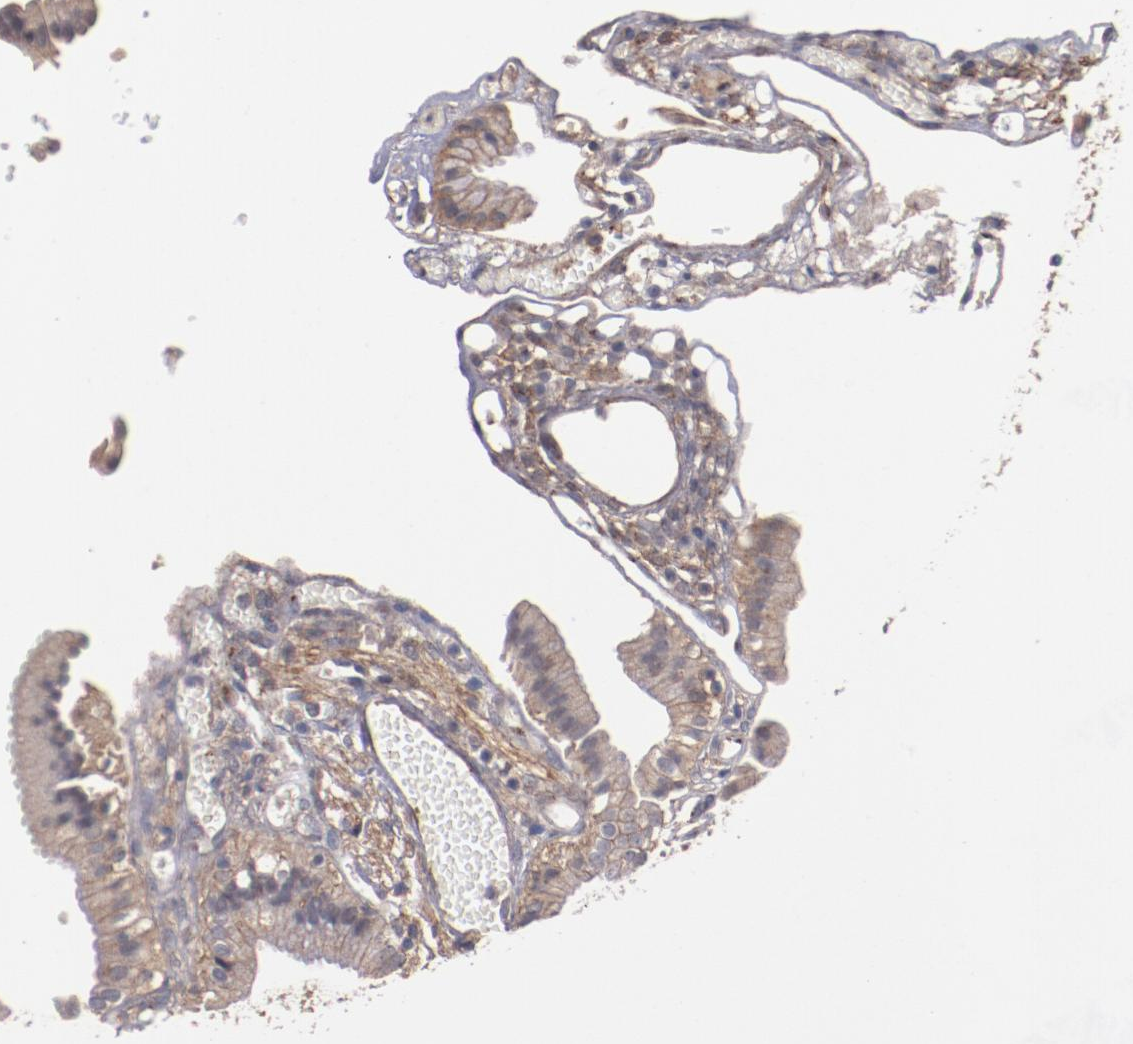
{"staining": {"intensity": "moderate", "quantity": ">75%", "location": "cytoplasmic/membranous"}, "tissue": "gallbladder", "cell_type": "Glandular cells", "image_type": "normal", "snomed": [{"axis": "morphology", "description": "Normal tissue, NOS"}, {"axis": "topography", "description": "Gallbladder"}], "caption": "Immunohistochemical staining of normal gallbladder displays moderate cytoplasmic/membranous protein expression in approximately >75% of glandular cells.", "gene": "DIPK2B", "patient": {"sex": "male", "age": 65}}